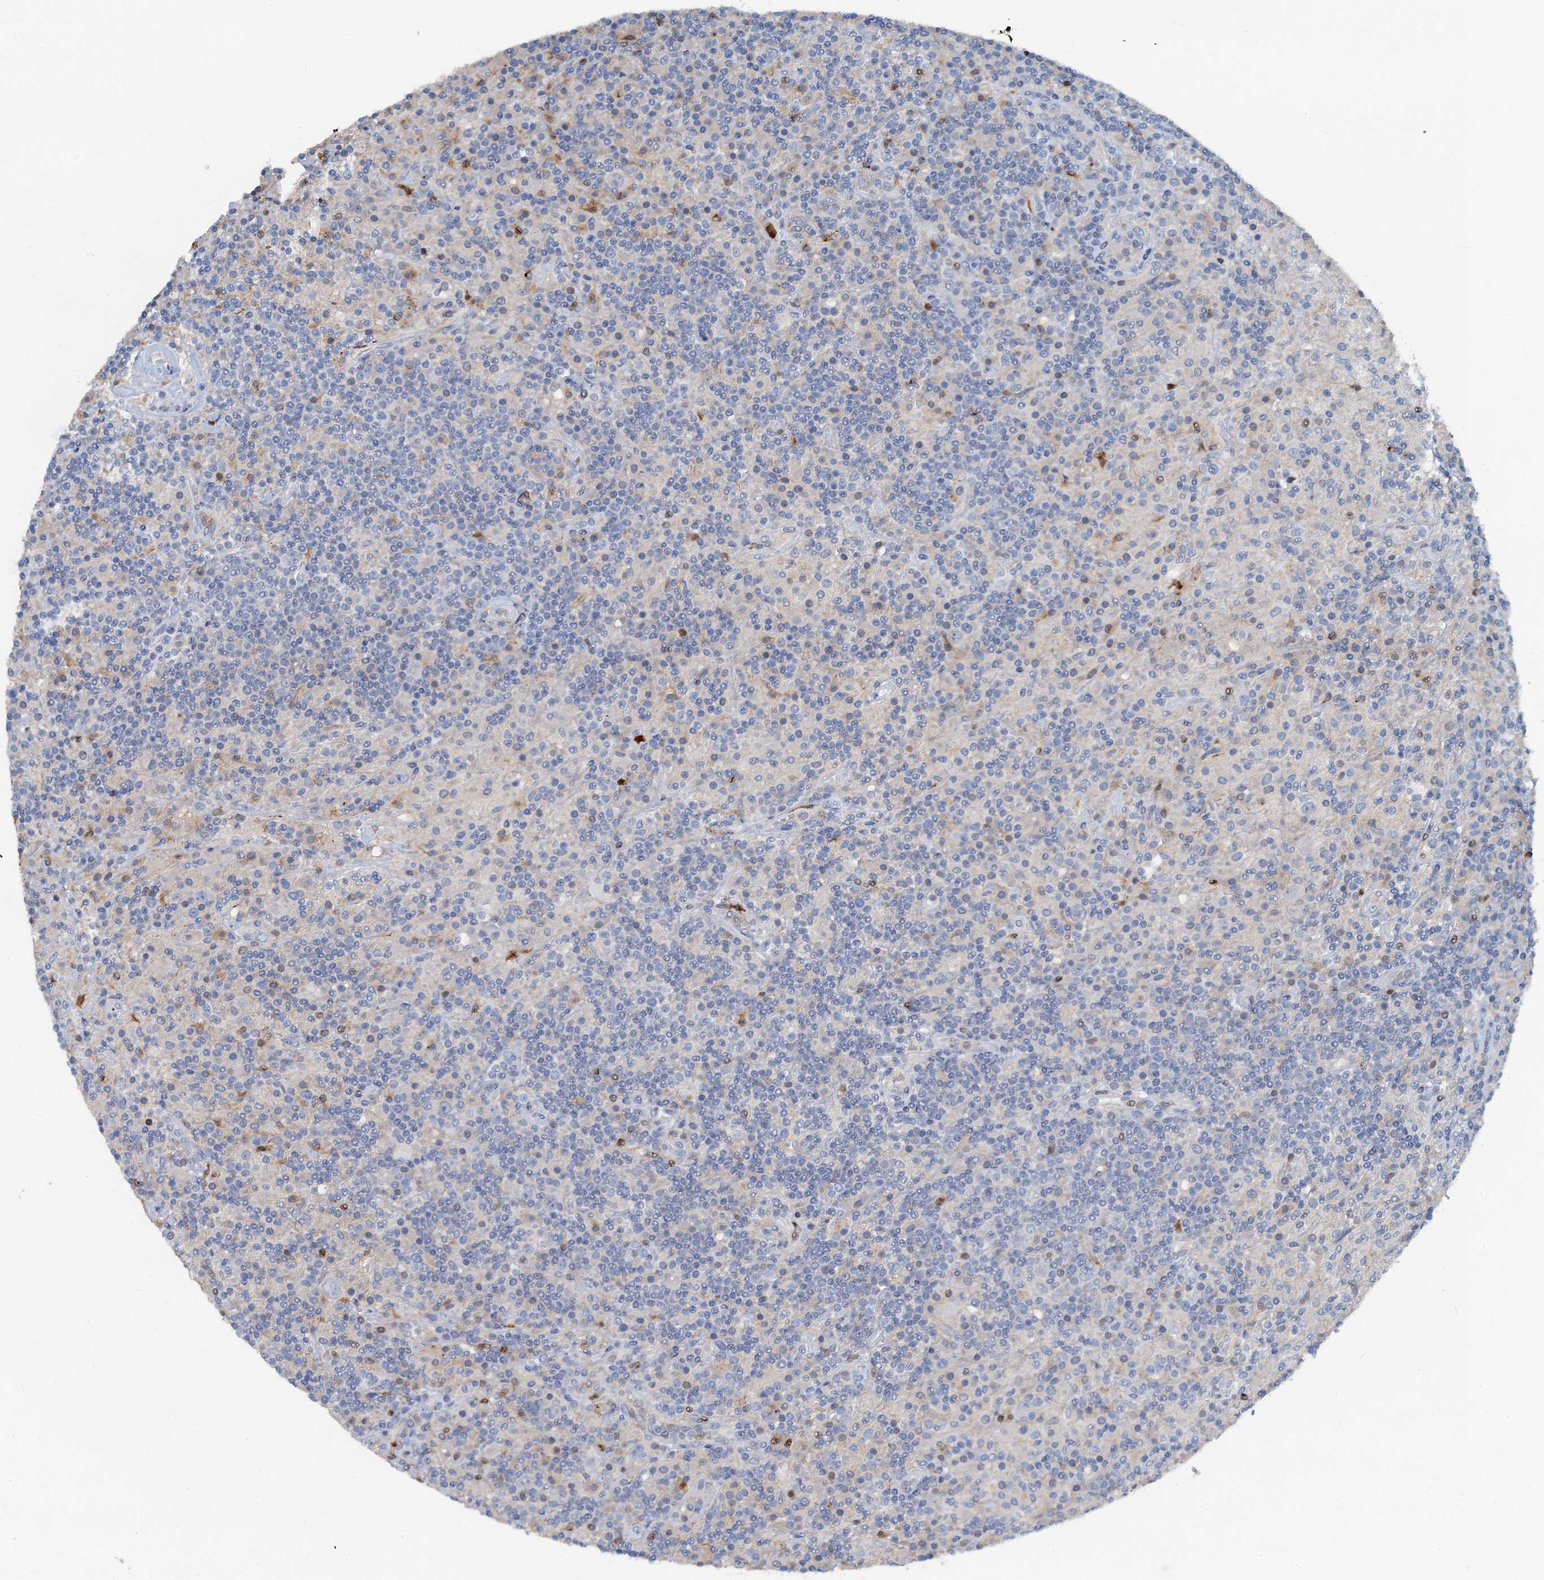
{"staining": {"intensity": "negative", "quantity": "none", "location": "none"}, "tissue": "lymphoma", "cell_type": "Tumor cells", "image_type": "cancer", "snomed": [{"axis": "morphology", "description": "Hodgkin's disease, NOS"}, {"axis": "topography", "description": "Lymph node"}], "caption": "High power microscopy photomicrograph of an immunohistochemistry image of Hodgkin's disease, revealing no significant staining in tumor cells.", "gene": "OTOA", "patient": {"sex": "male", "age": 70}}